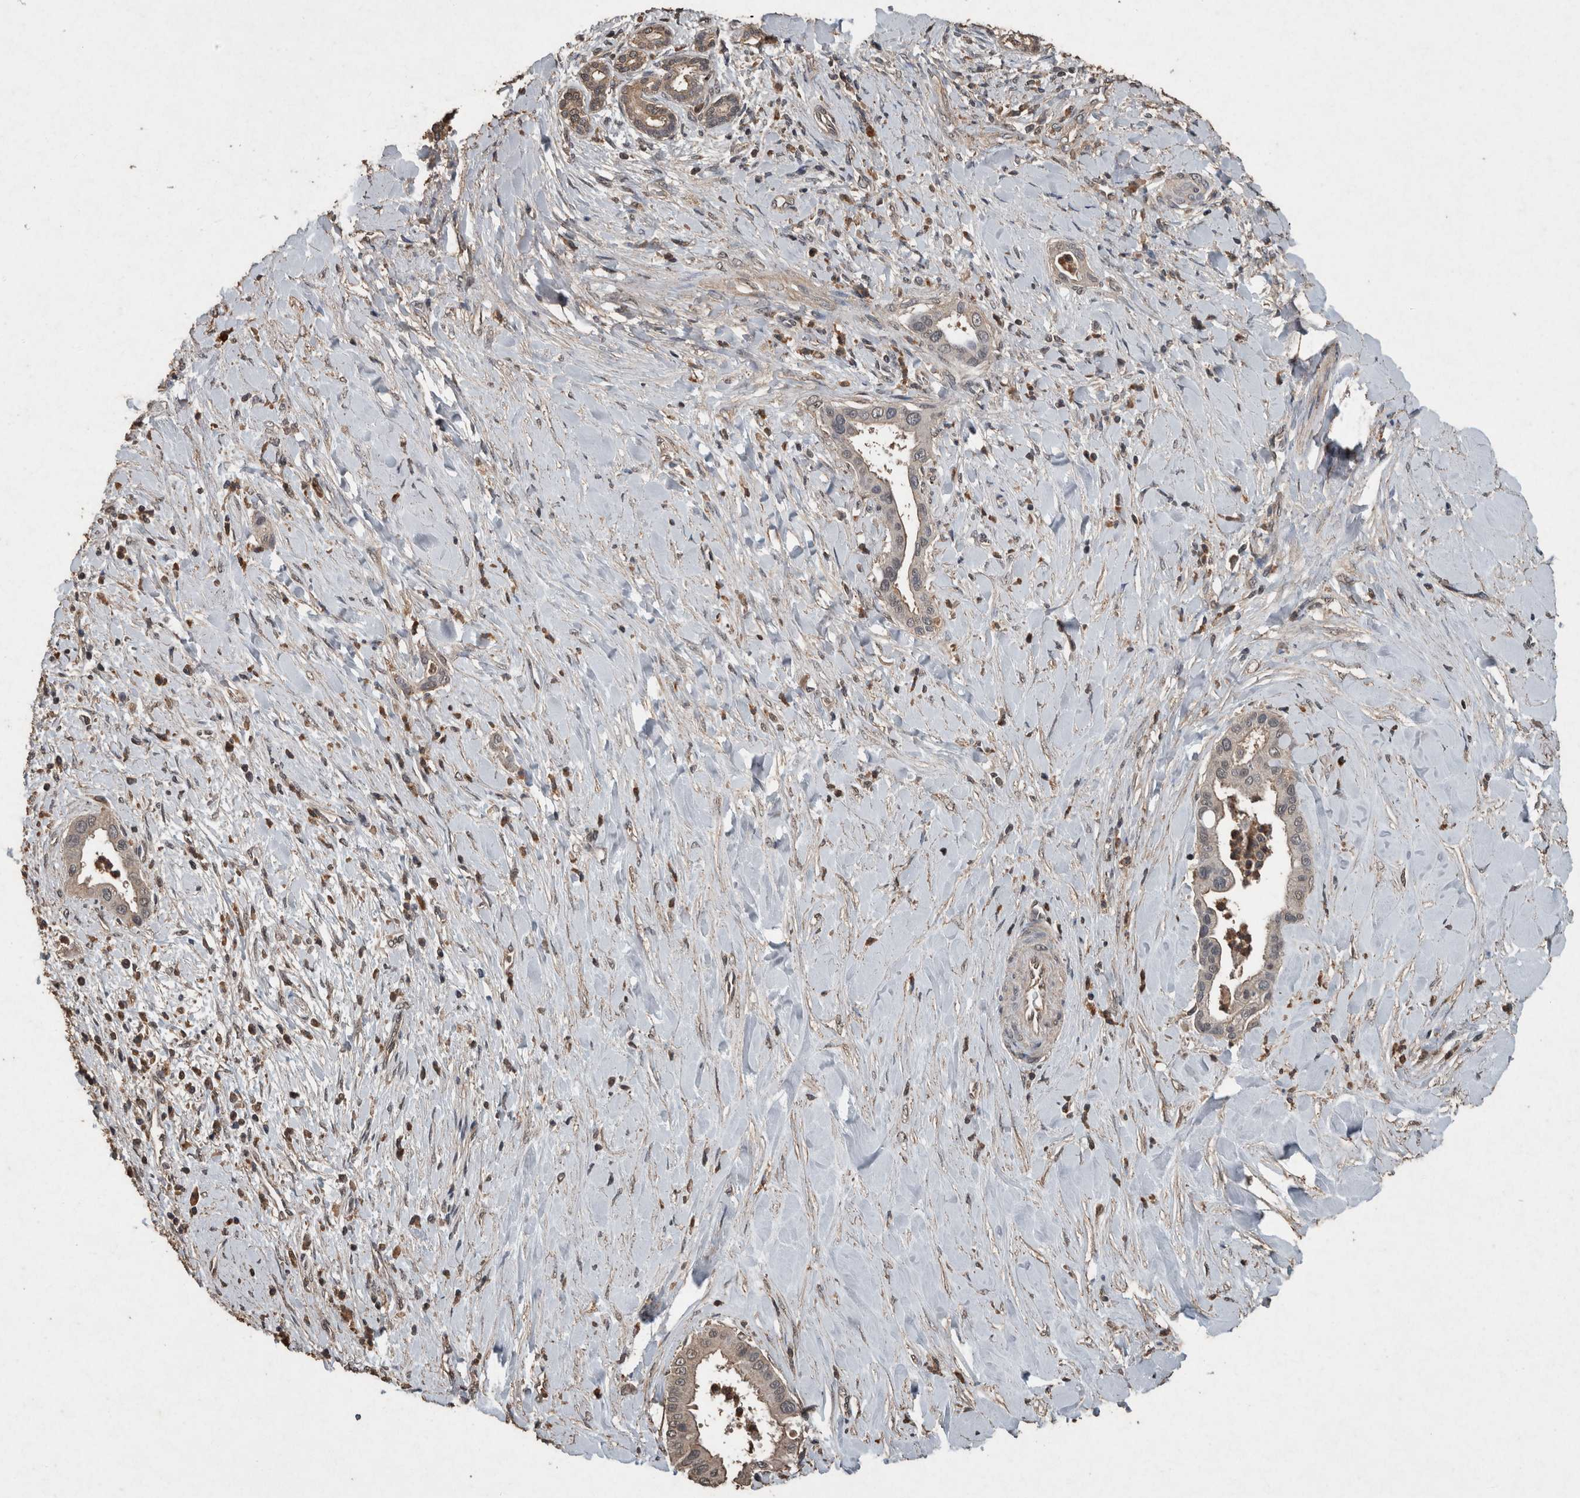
{"staining": {"intensity": "negative", "quantity": "none", "location": "none"}, "tissue": "liver cancer", "cell_type": "Tumor cells", "image_type": "cancer", "snomed": [{"axis": "morphology", "description": "Cholangiocarcinoma"}, {"axis": "topography", "description": "Liver"}], "caption": "Immunohistochemistry of human cholangiocarcinoma (liver) shows no expression in tumor cells.", "gene": "FGFRL1", "patient": {"sex": "female", "age": 54}}